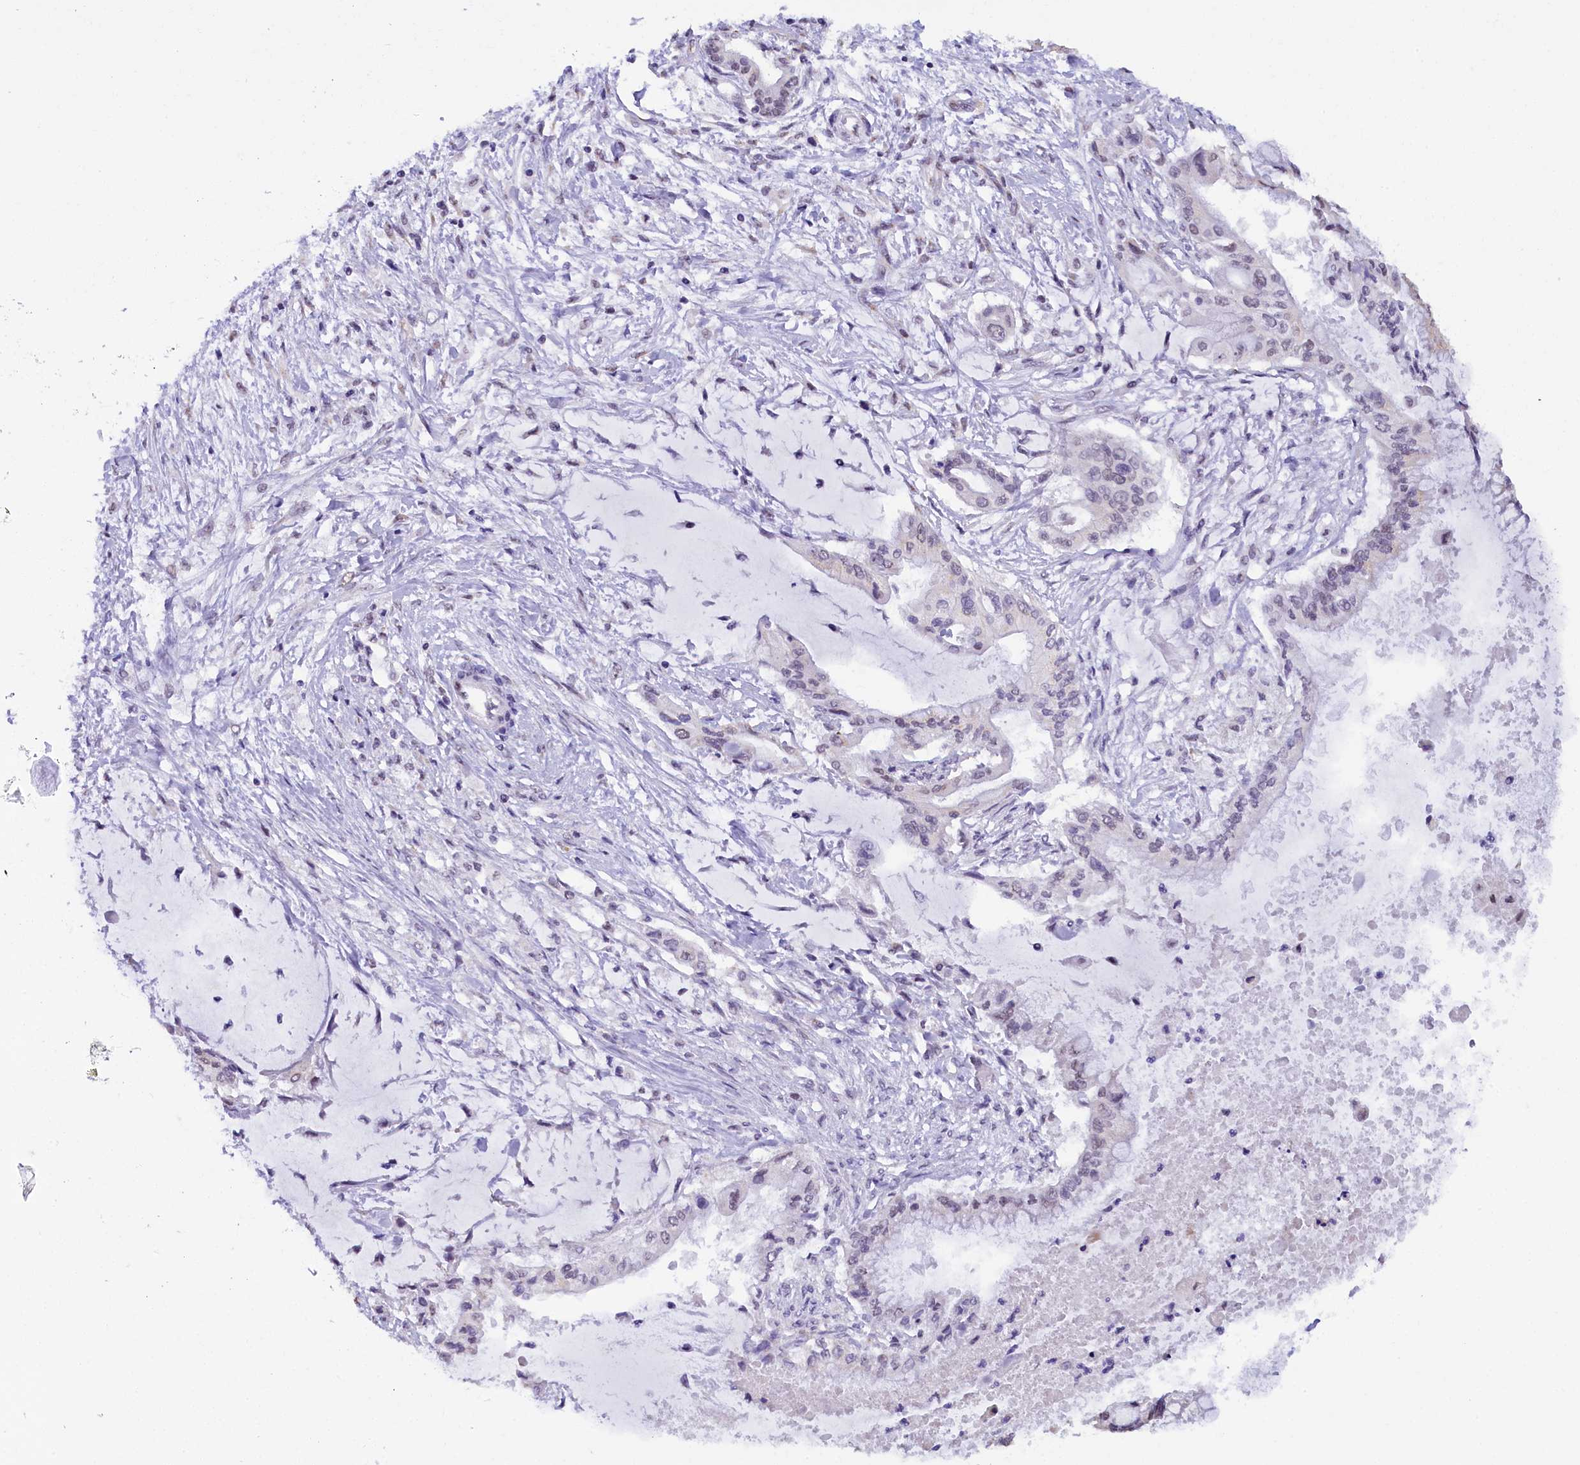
{"staining": {"intensity": "negative", "quantity": "none", "location": "none"}, "tissue": "pancreatic cancer", "cell_type": "Tumor cells", "image_type": "cancer", "snomed": [{"axis": "morphology", "description": "Adenocarcinoma, NOS"}, {"axis": "topography", "description": "Pancreas"}], "caption": "Histopathology image shows no significant protein staining in tumor cells of pancreatic adenocarcinoma.", "gene": "NCBP1", "patient": {"sex": "male", "age": 46}}